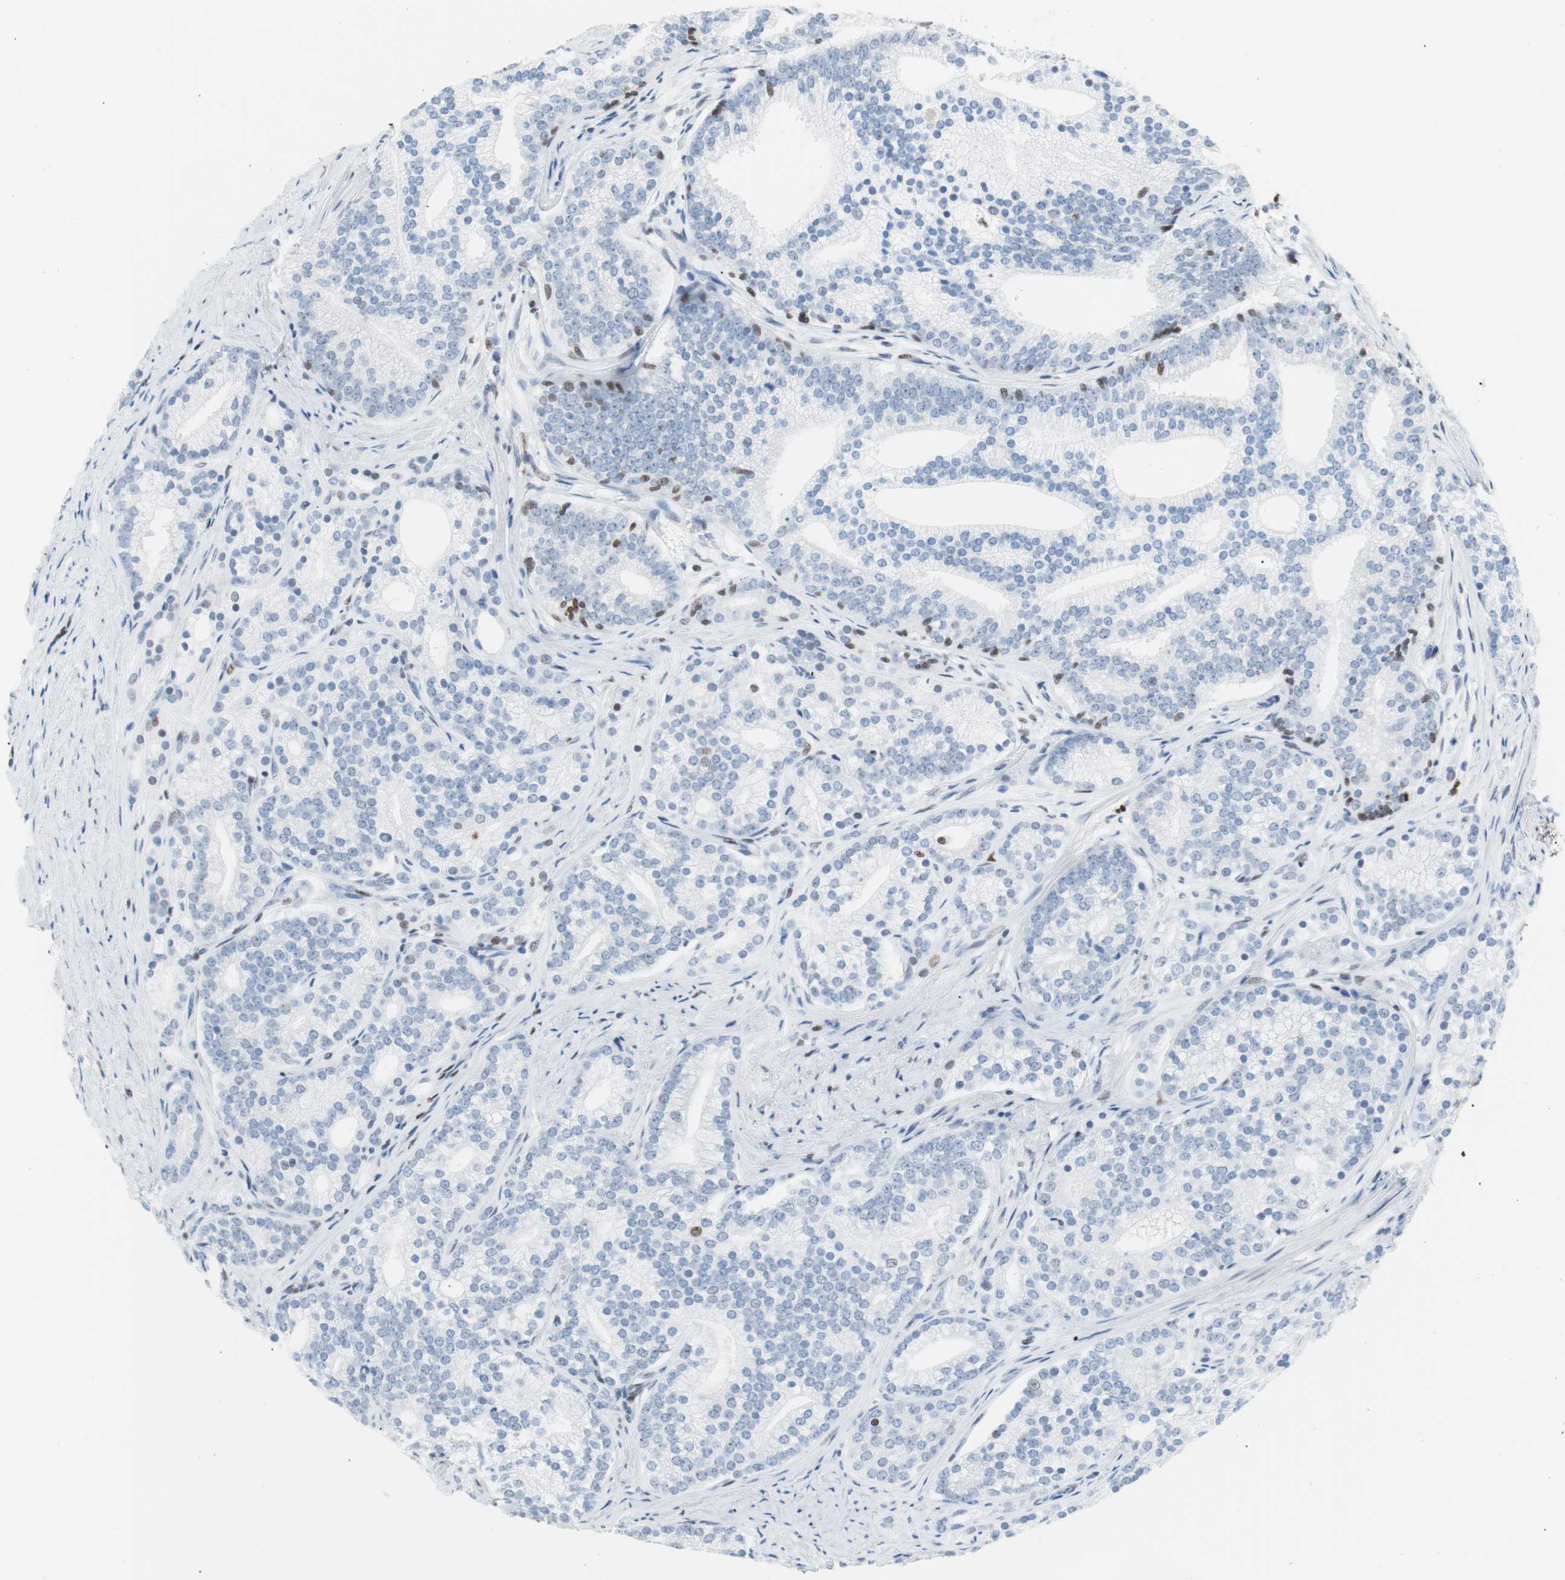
{"staining": {"intensity": "negative", "quantity": "none", "location": "none"}, "tissue": "prostate cancer", "cell_type": "Tumor cells", "image_type": "cancer", "snomed": [{"axis": "morphology", "description": "Adenocarcinoma, Low grade"}, {"axis": "topography", "description": "Prostate"}], "caption": "The photomicrograph shows no staining of tumor cells in low-grade adenocarcinoma (prostate).", "gene": "CEBPB", "patient": {"sex": "male", "age": 71}}